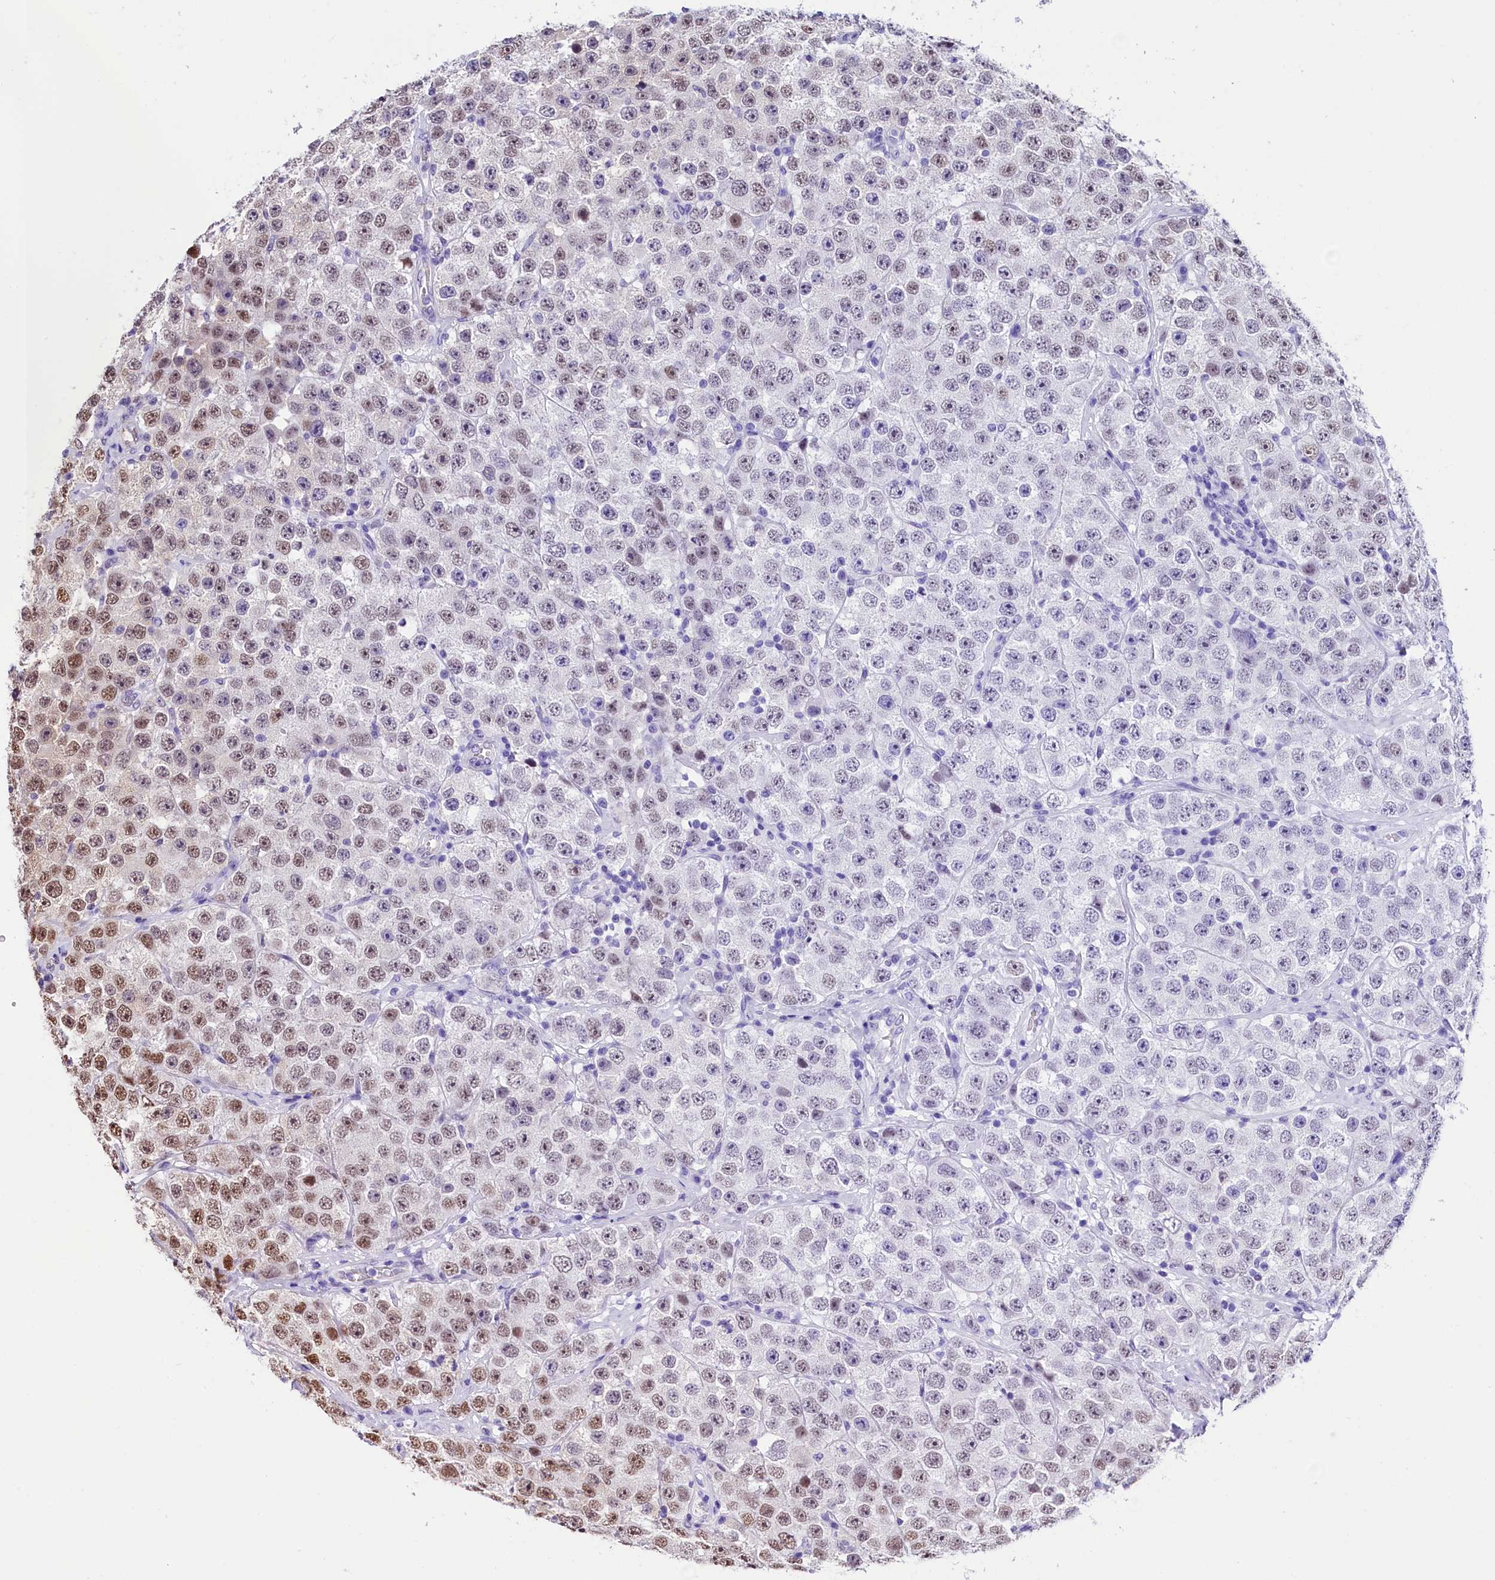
{"staining": {"intensity": "moderate", "quantity": "<25%", "location": "nuclear"}, "tissue": "testis cancer", "cell_type": "Tumor cells", "image_type": "cancer", "snomed": [{"axis": "morphology", "description": "Seminoma, NOS"}, {"axis": "topography", "description": "Testis"}], "caption": "This is an image of immunohistochemistry (IHC) staining of testis cancer, which shows moderate positivity in the nuclear of tumor cells.", "gene": "MRPL54", "patient": {"sex": "male", "age": 28}}